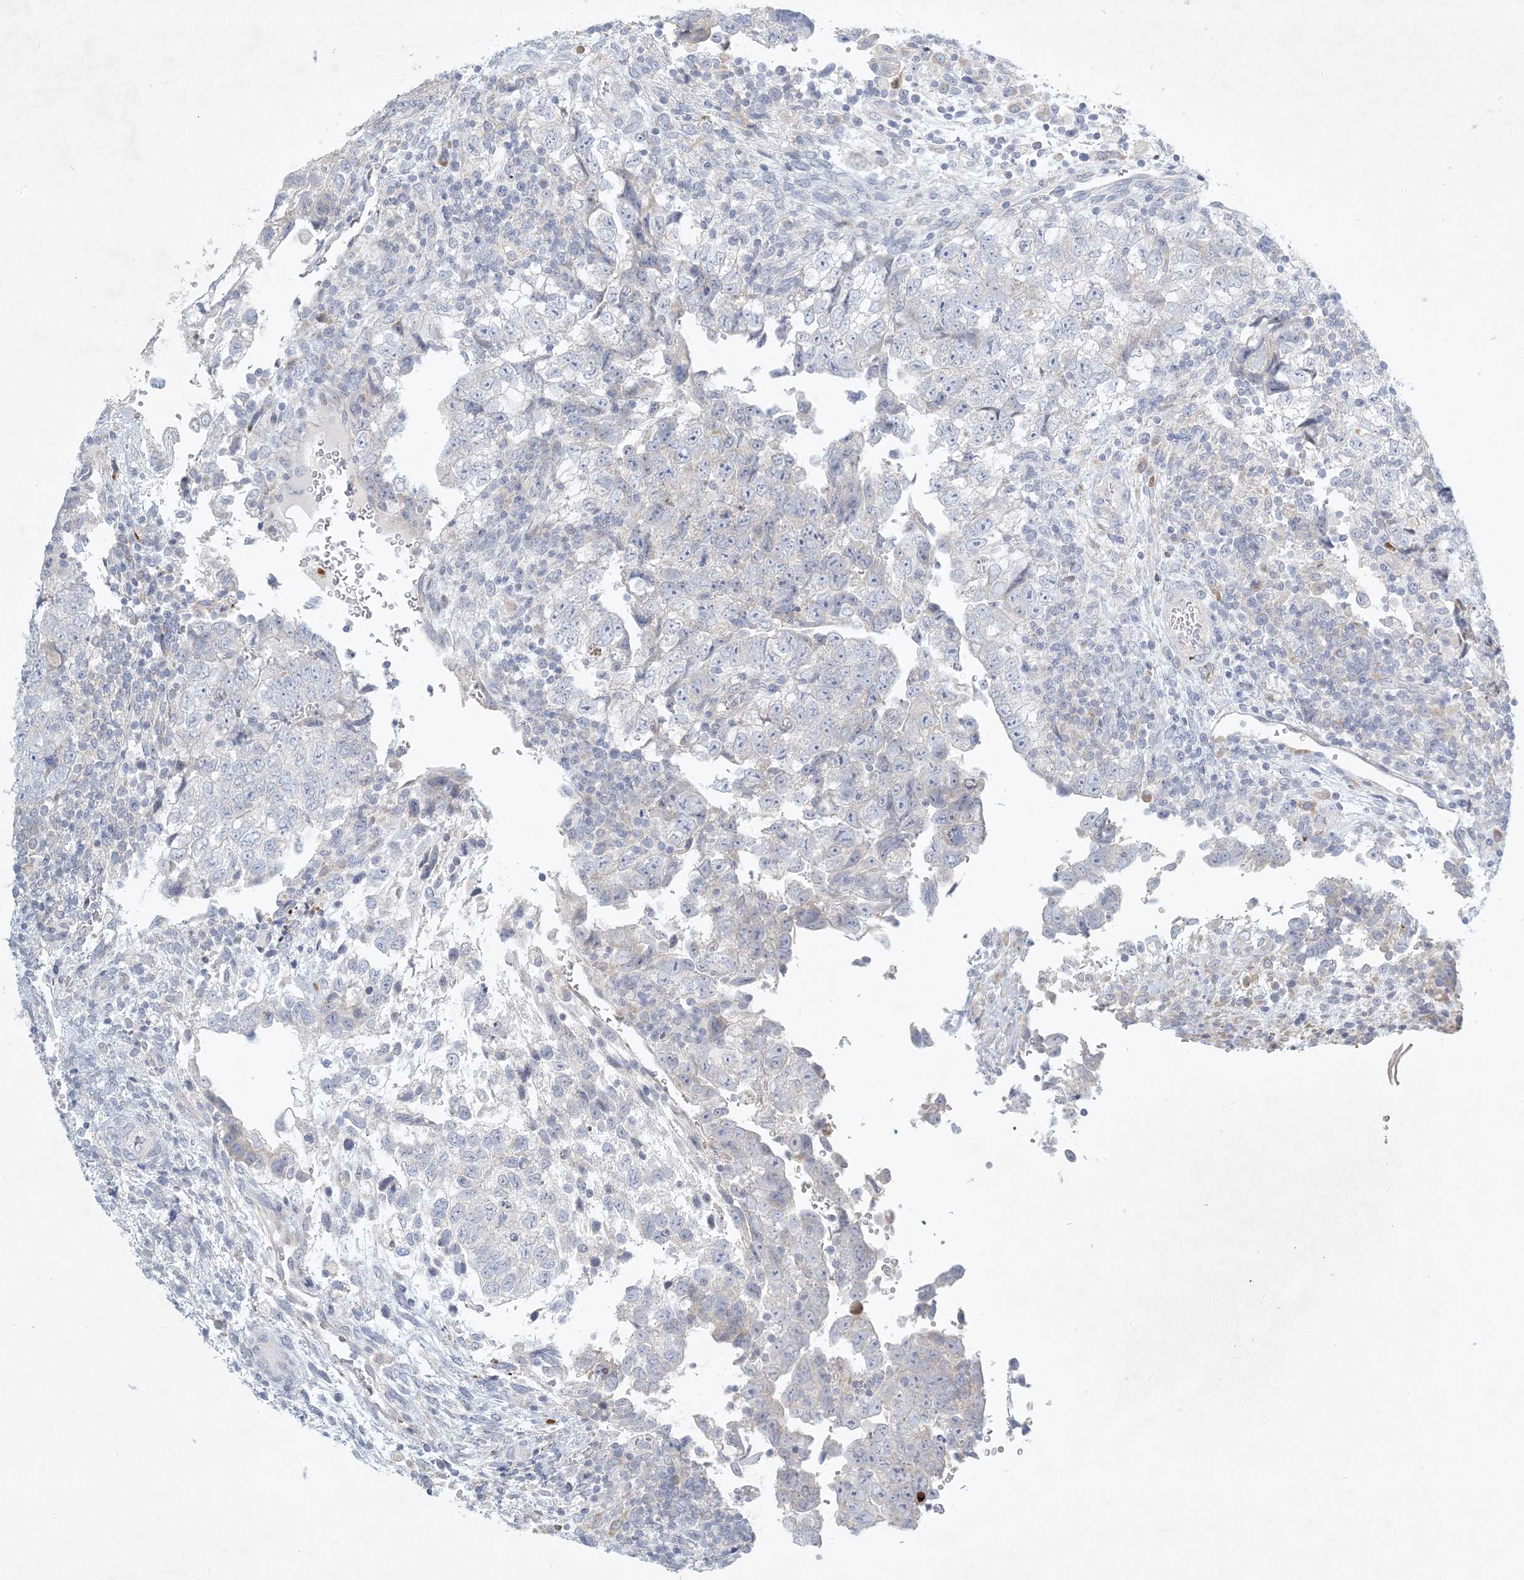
{"staining": {"intensity": "negative", "quantity": "none", "location": "none"}, "tissue": "testis cancer", "cell_type": "Tumor cells", "image_type": "cancer", "snomed": [{"axis": "morphology", "description": "Carcinoma, Embryonal, NOS"}, {"axis": "topography", "description": "Testis"}], "caption": "The micrograph displays no significant expression in tumor cells of embryonal carcinoma (testis). The staining is performed using DAB (3,3'-diaminobenzidine) brown chromogen with nuclei counter-stained in using hematoxylin.", "gene": "ZNF385D", "patient": {"sex": "male", "age": 37}}